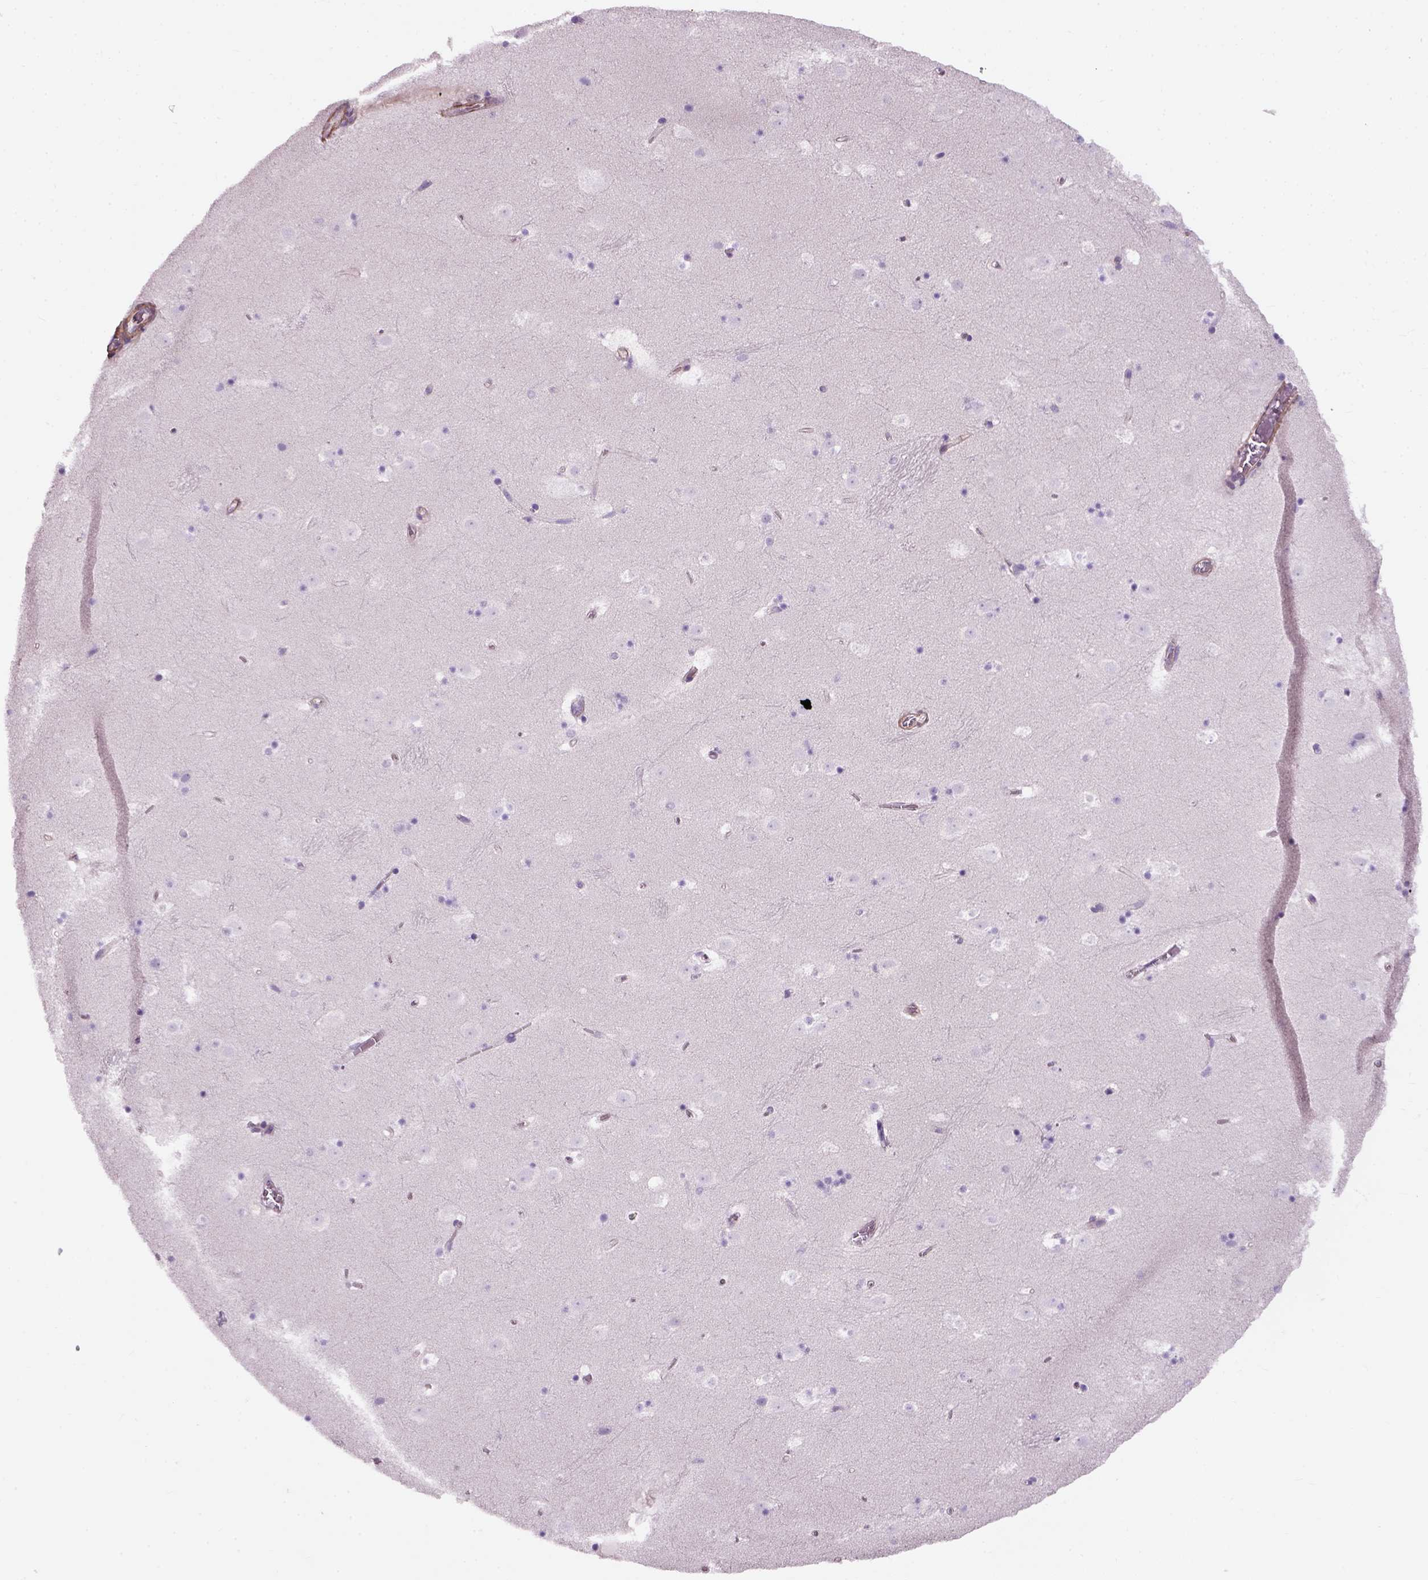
{"staining": {"intensity": "negative", "quantity": "none", "location": "none"}, "tissue": "caudate", "cell_type": "Glial cells", "image_type": "normal", "snomed": [{"axis": "morphology", "description": "Normal tissue, NOS"}, {"axis": "topography", "description": "Lateral ventricle wall"}], "caption": "Immunohistochemical staining of unremarkable caudate exhibits no significant staining in glial cells.", "gene": "FAM161A", "patient": {"sex": "male", "age": 37}}